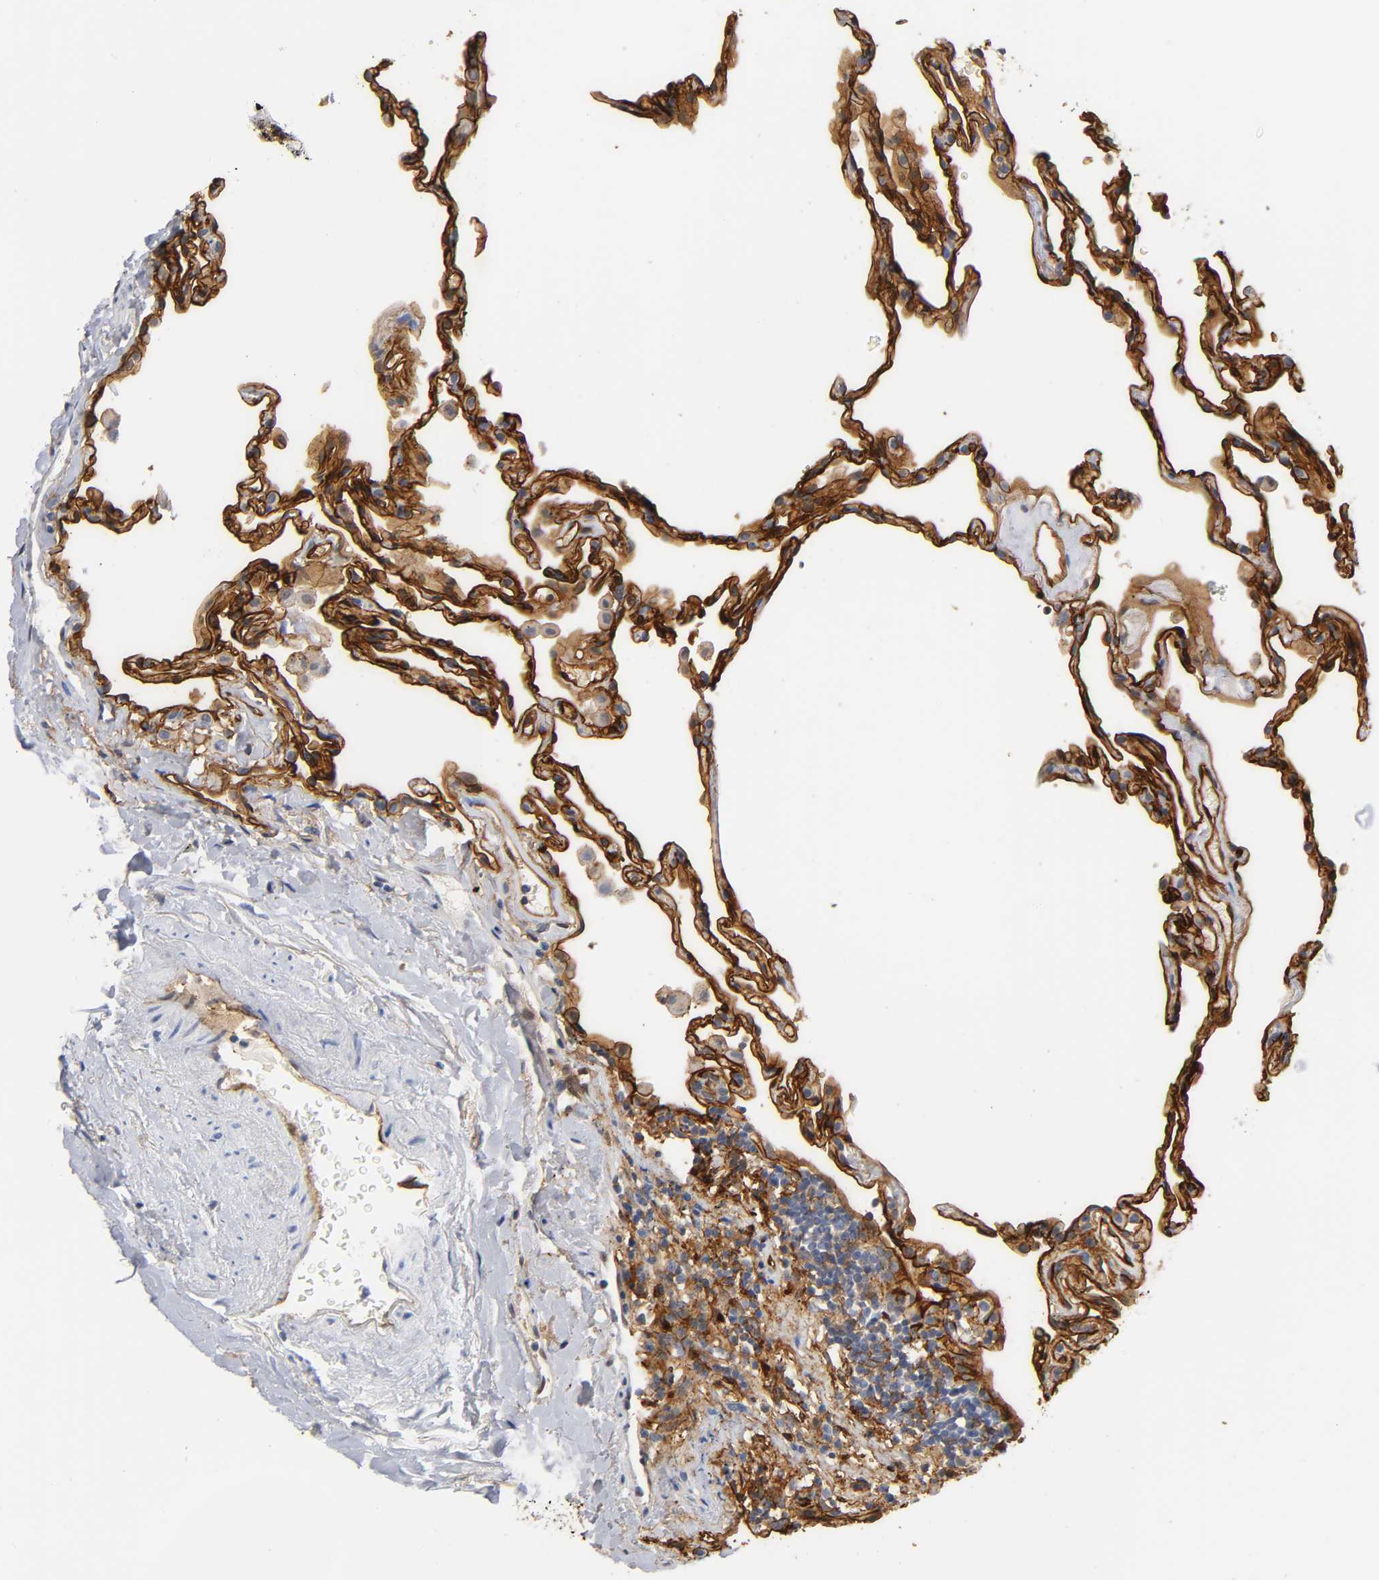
{"staining": {"intensity": "strong", "quantity": ">75%", "location": "cytoplasmic/membranous"}, "tissue": "lung", "cell_type": "Alveolar cells", "image_type": "normal", "snomed": [{"axis": "morphology", "description": "Normal tissue, NOS"}, {"axis": "morphology", "description": "Soft tissue tumor metastatic"}, {"axis": "topography", "description": "Lung"}], "caption": "An image showing strong cytoplasmic/membranous positivity in about >75% of alveolar cells in benign lung, as visualized by brown immunohistochemical staining.", "gene": "ICAM1", "patient": {"sex": "male", "age": 59}}